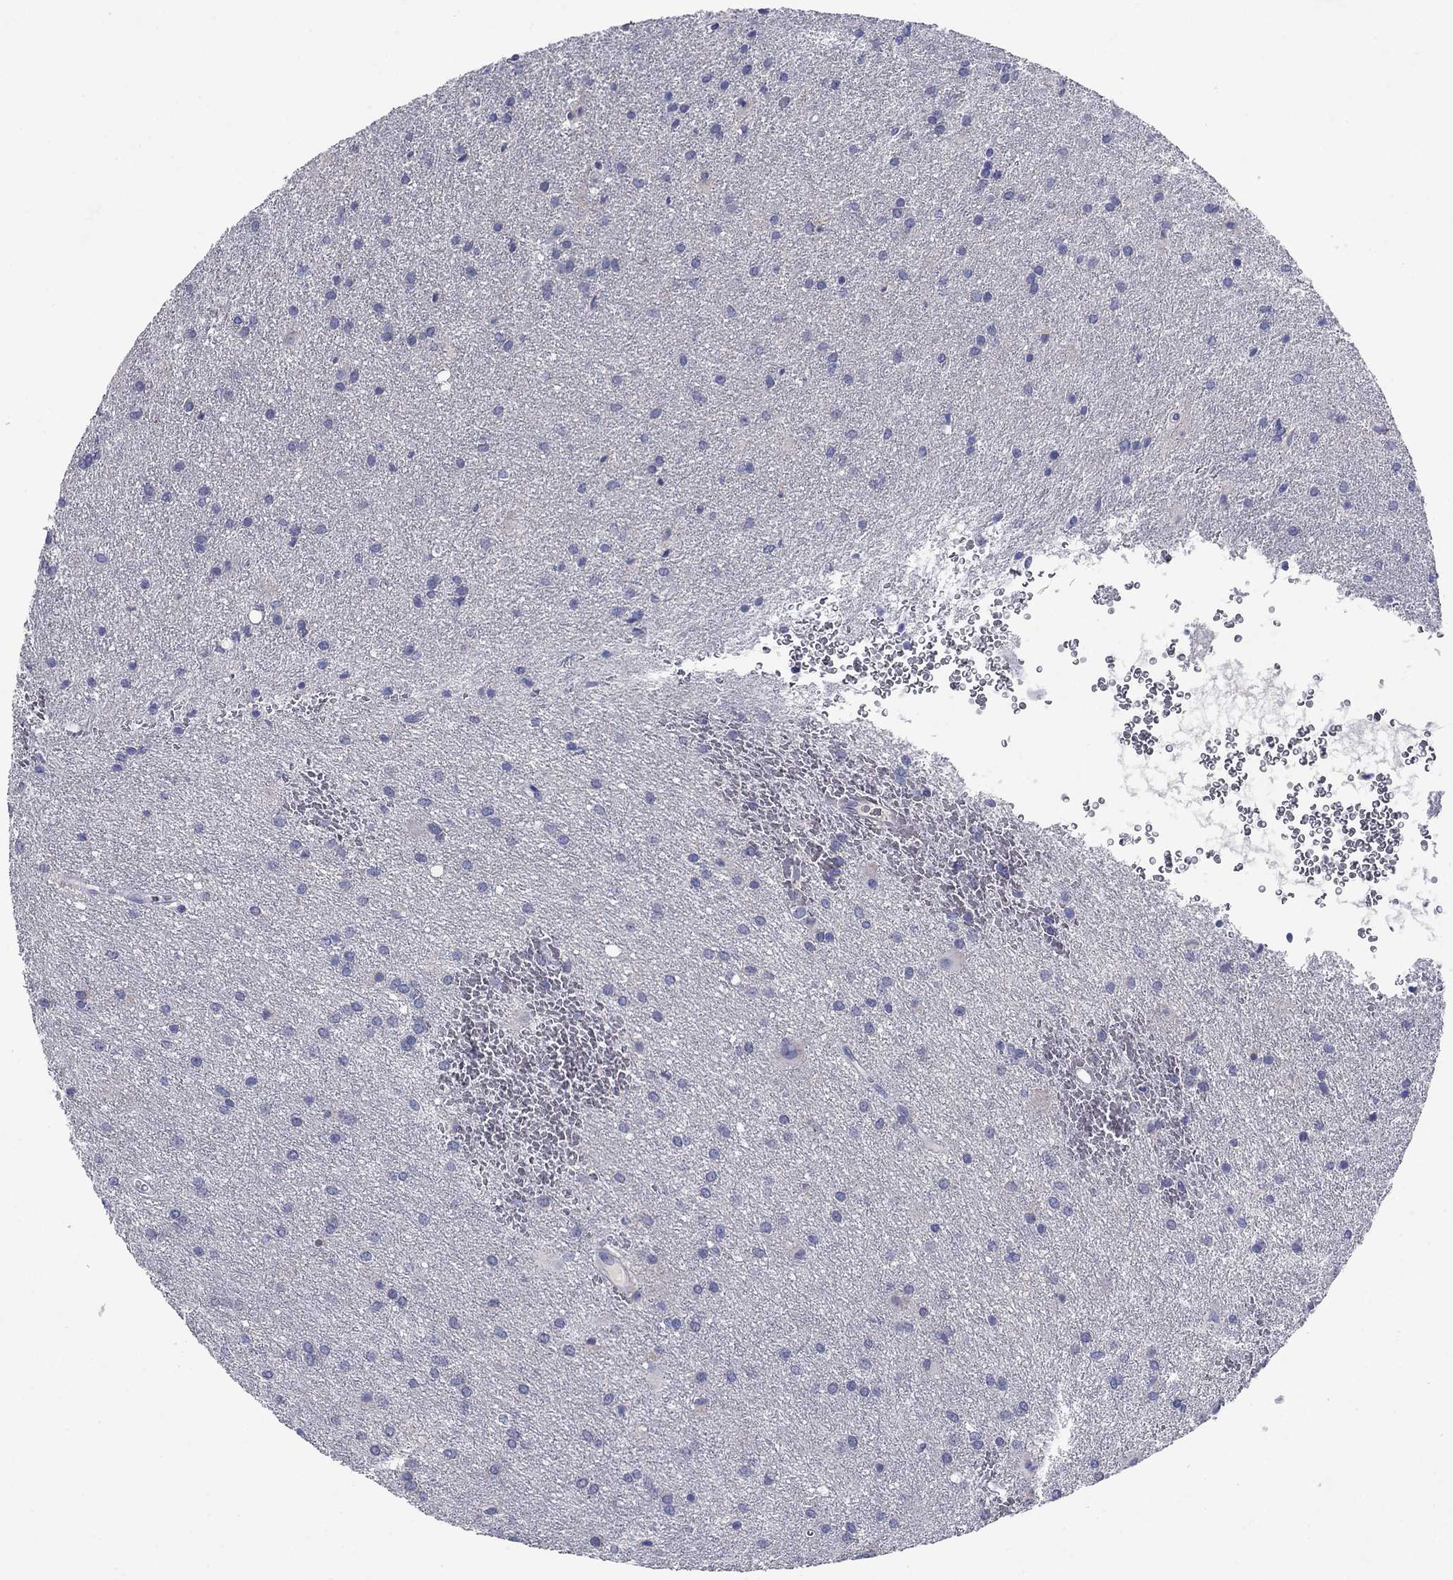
{"staining": {"intensity": "negative", "quantity": "none", "location": "none"}, "tissue": "glioma", "cell_type": "Tumor cells", "image_type": "cancer", "snomed": [{"axis": "morphology", "description": "Glioma, malignant, Low grade"}, {"axis": "topography", "description": "Brain"}], "caption": "Immunohistochemistry histopathology image of neoplastic tissue: glioma stained with DAB displays no significant protein staining in tumor cells.", "gene": "SULT2B1", "patient": {"sex": "male", "age": 58}}